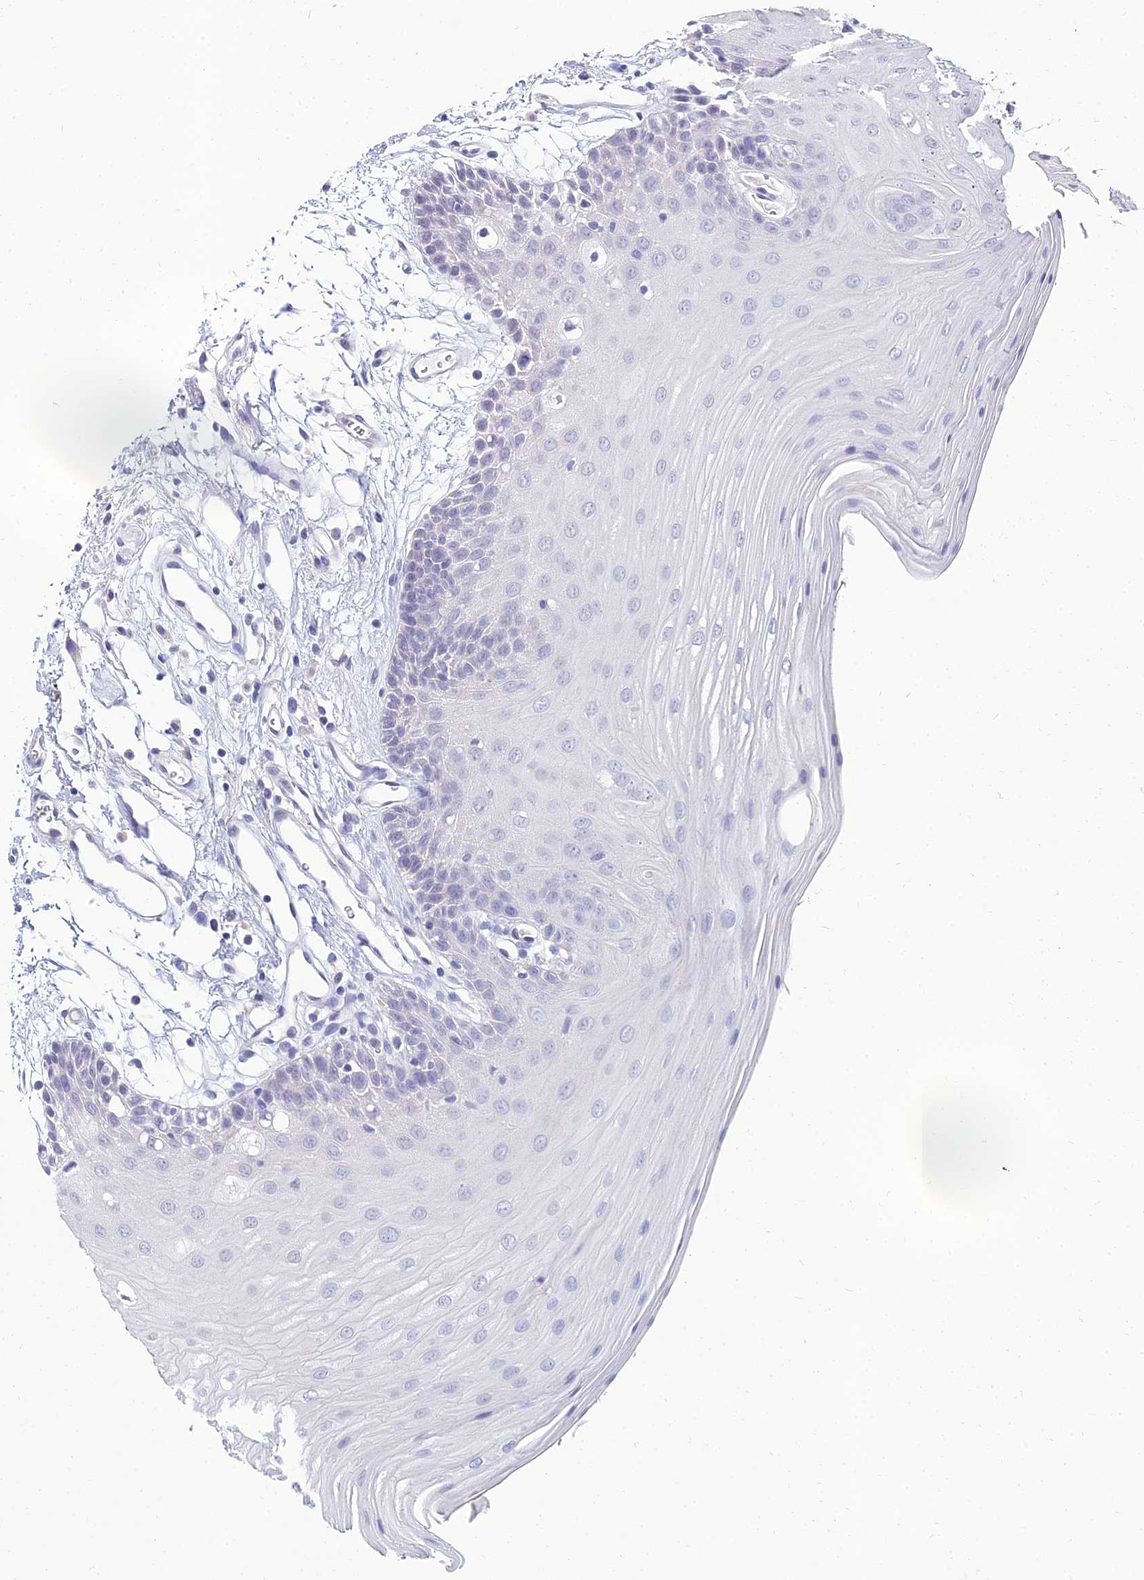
{"staining": {"intensity": "negative", "quantity": "none", "location": "none"}, "tissue": "oral mucosa", "cell_type": "Squamous epithelial cells", "image_type": "normal", "snomed": [{"axis": "morphology", "description": "Normal tissue, NOS"}, {"axis": "topography", "description": "Oral tissue"}, {"axis": "topography", "description": "Tounge, NOS"}], "caption": "Immunohistochemical staining of unremarkable oral mucosa shows no significant expression in squamous epithelial cells.", "gene": "NPY", "patient": {"sex": "female", "age": 73}}